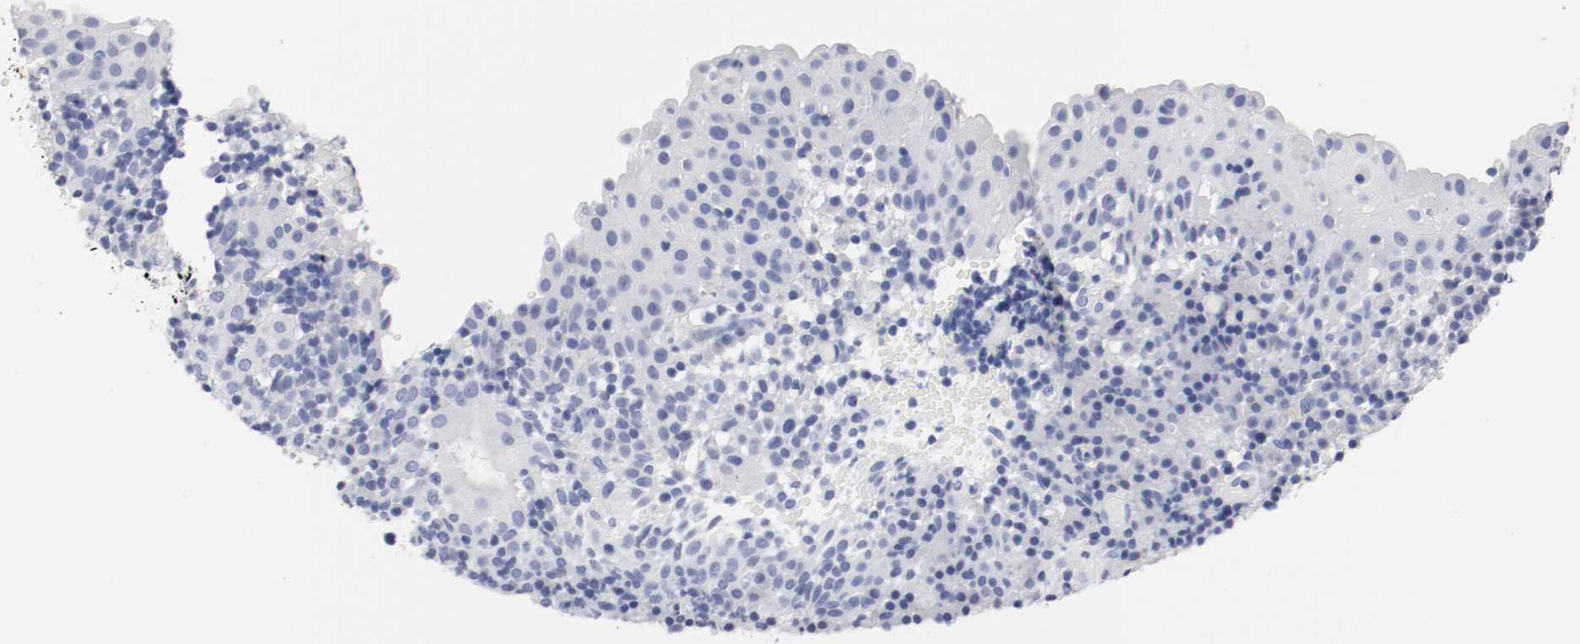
{"staining": {"intensity": "negative", "quantity": "none", "location": "none"}, "tissue": "tonsil", "cell_type": "Germinal center cells", "image_type": "normal", "snomed": [{"axis": "morphology", "description": "Normal tissue, NOS"}, {"axis": "topography", "description": "Tonsil"}], "caption": "Histopathology image shows no protein expression in germinal center cells of normal tonsil.", "gene": "GAD1", "patient": {"sex": "female", "age": 40}}